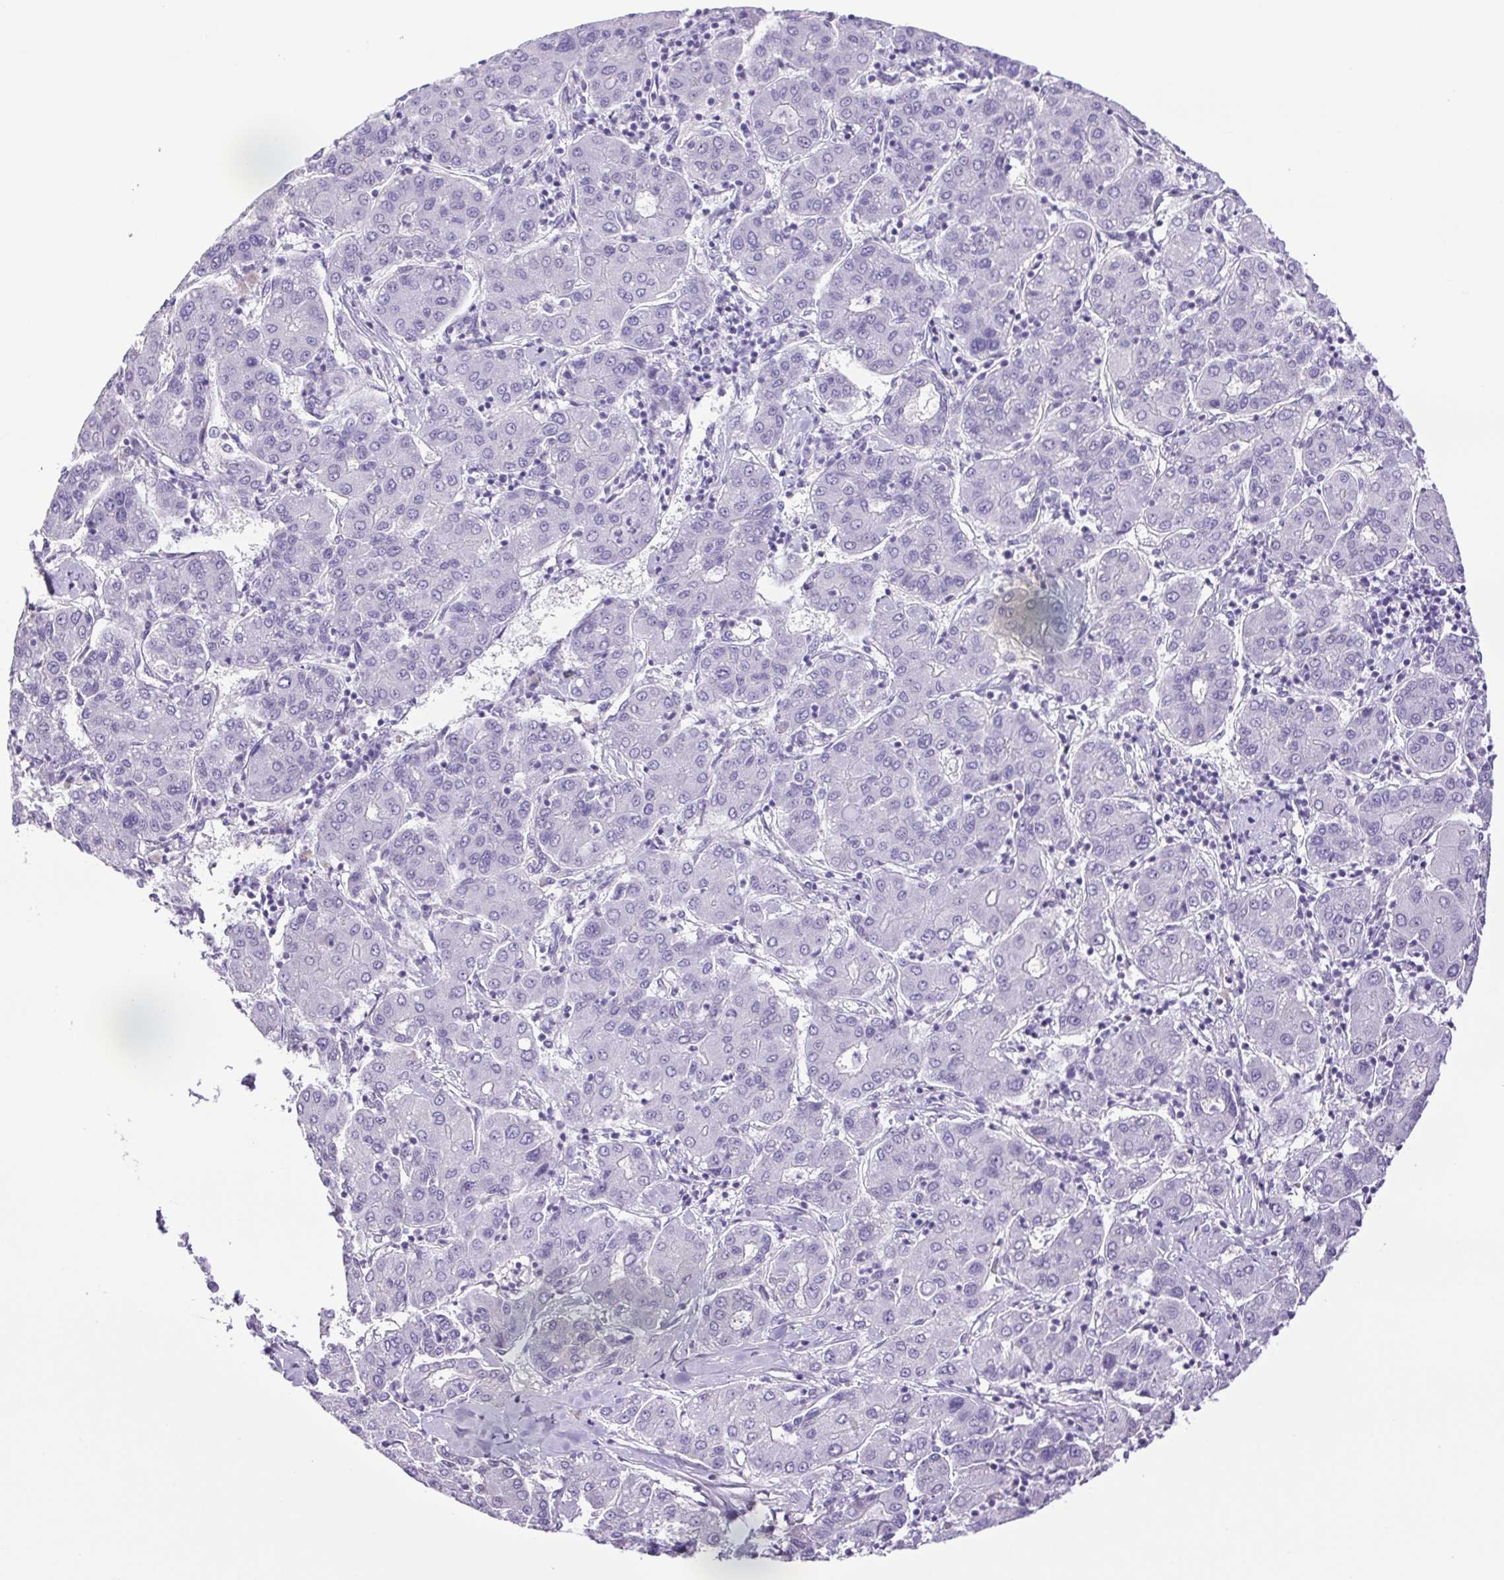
{"staining": {"intensity": "negative", "quantity": "none", "location": "none"}, "tissue": "liver cancer", "cell_type": "Tumor cells", "image_type": "cancer", "snomed": [{"axis": "morphology", "description": "Carcinoma, Hepatocellular, NOS"}, {"axis": "topography", "description": "Liver"}], "caption": "A high-resolution image shows immunohistochemistry staining of liver hepatocellular carcinoma, which demonstrates no significant expression in tumor cells. Nuclei are stained in blue.", "gene": "CDSN", "patient": {"sex": "male", "age": 65}}